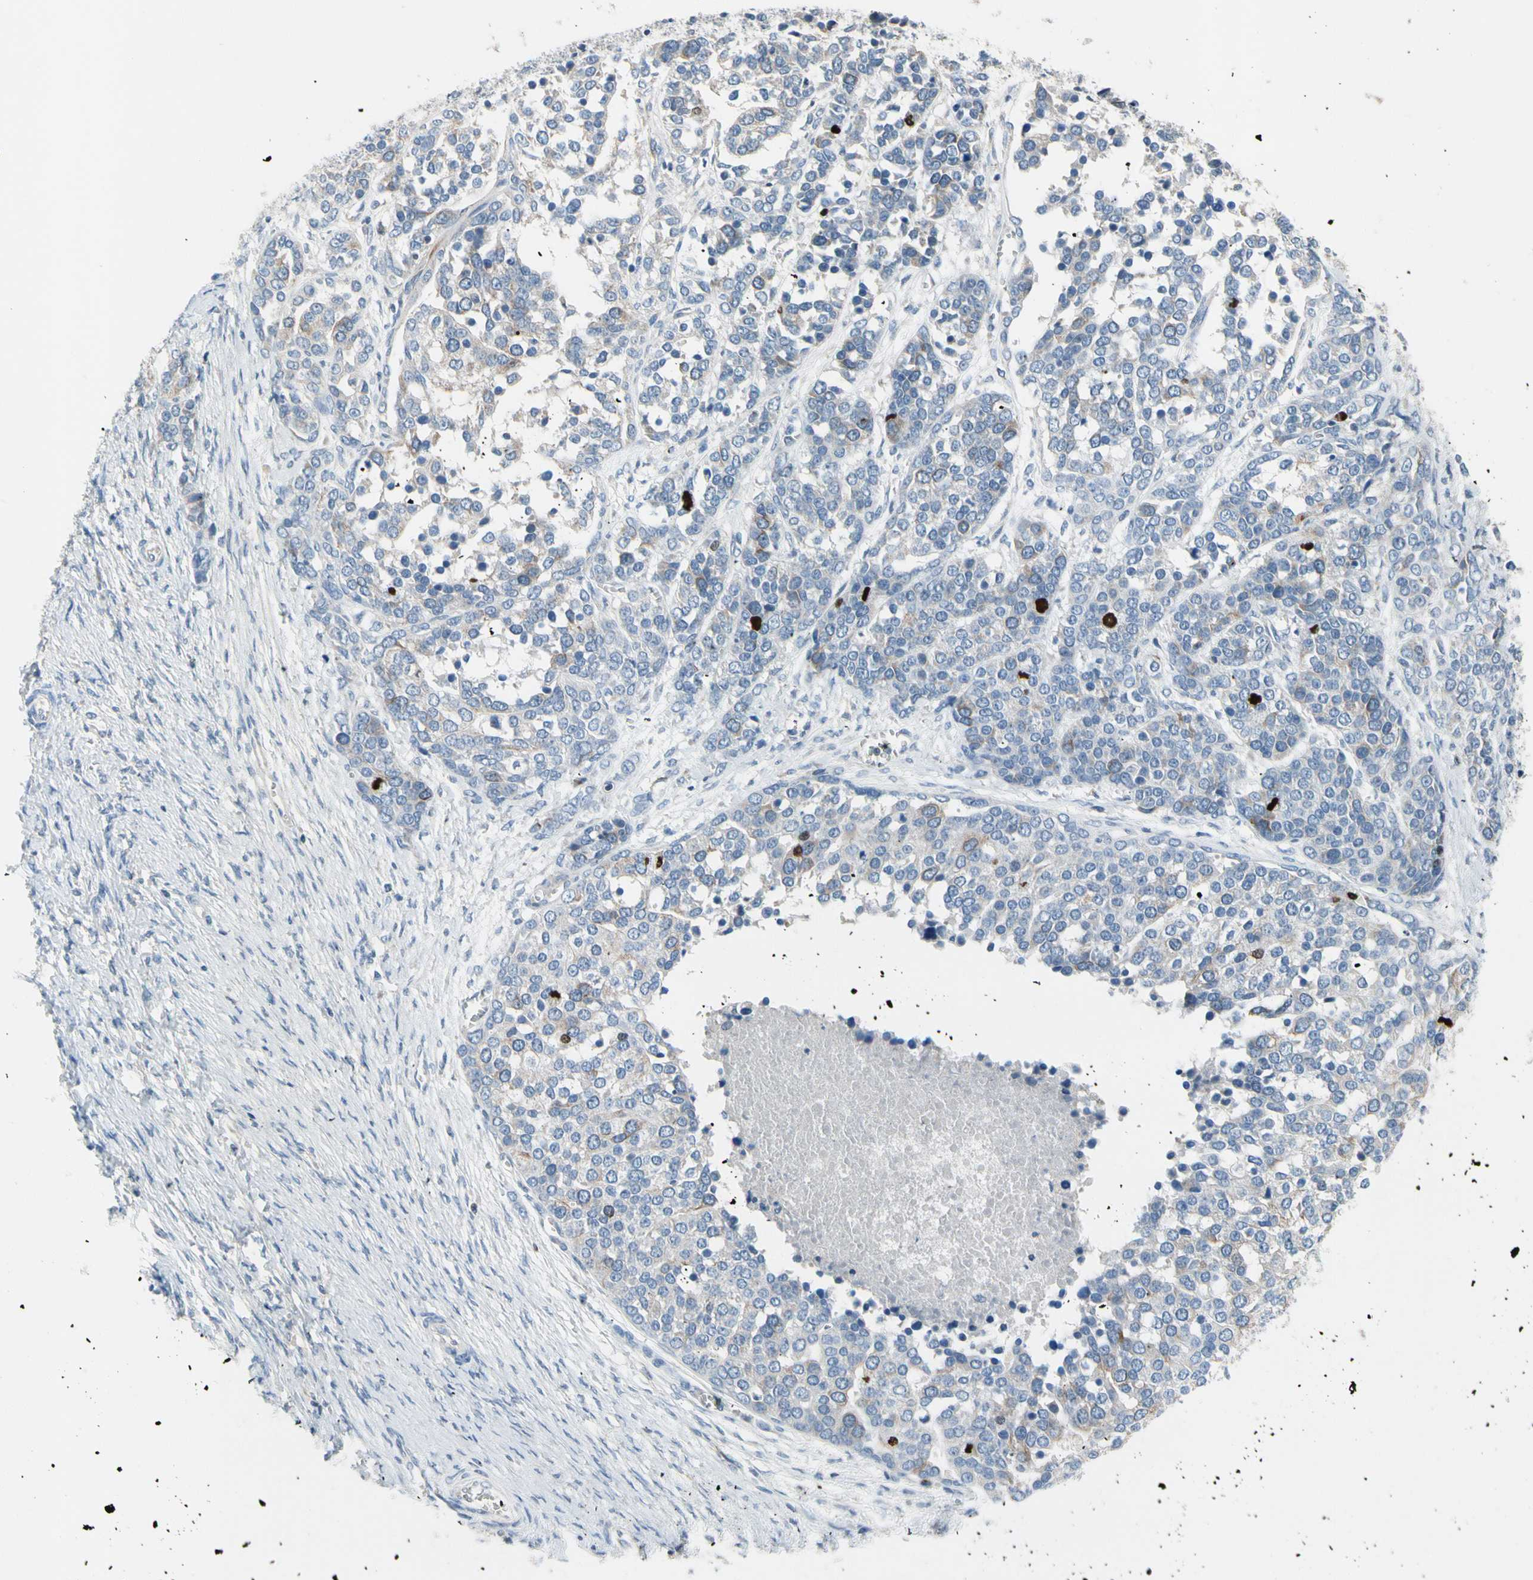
{"staining": {"intensity": "weak", "quantity": "<25%", "location": "cytoplasmic/membranous"}, "tissue": "ovarian cancer", "cell_type": "Tumor cells", "image_type": "cancer", "snomed": [{"axis": "morphology", "description": "Cystadenocarcinoma, serous, NOS"}, {"axis": "topography", "description": "Ovary"}], "caption": "Tumor cells show no significant staining in ovarian cancer.", "gene": "CKAP2", "patient": {"sex": "female", "age": 44}}